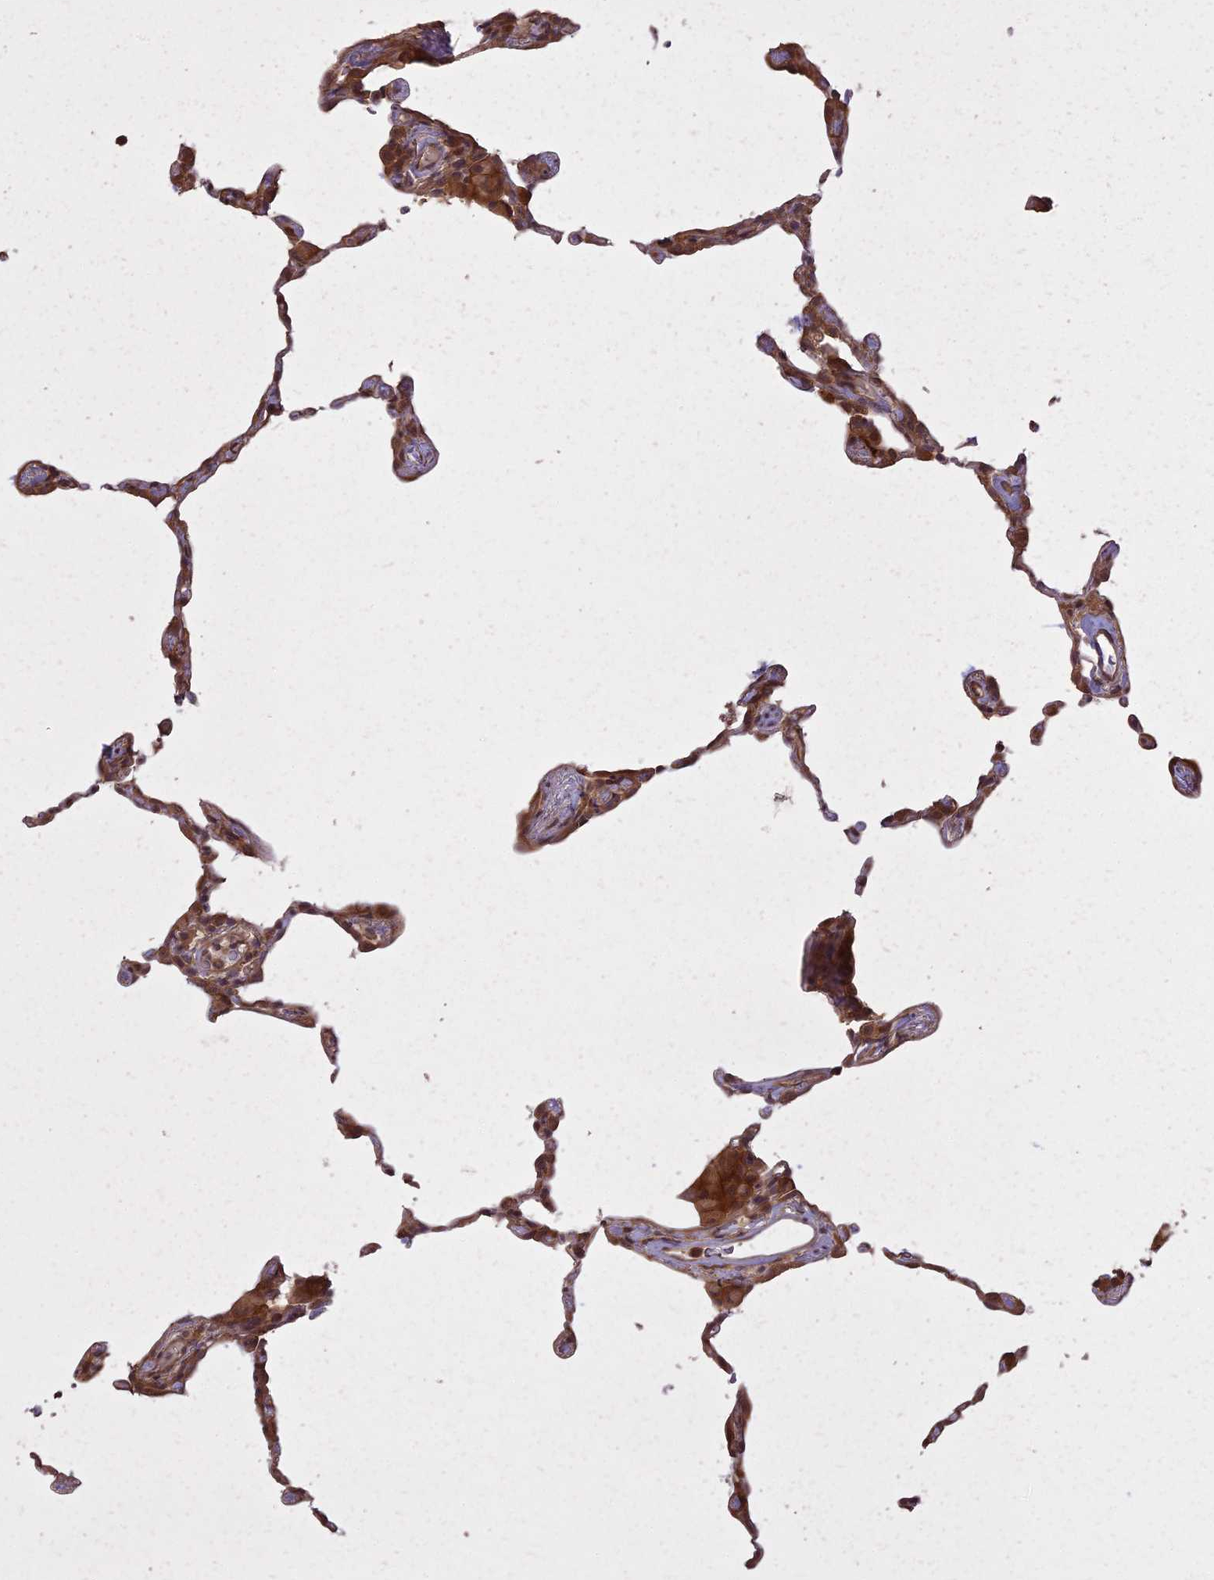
{"staining": {"intensity": "weak", "quantity": "<25%", "location": "cytoplasmic/membranous"}, "tissue": "lung", "cell_type": "Alveolar cells", "image_type": "normal", "snomed": [{"axis": "morphology", "description": "Normal tissue, NOS"}, {"axis": "topography", "description": "Lung"}], "caption": "IHC micrograph of benign lung stained for a protein (brown), which displays no expression in alveolar cells. (DAB (3,3'-diaminobenzidine) immunohistochemistry, high magnification).", "gene": "LIN37", "patient": {"sex": "female", "age": 57}}